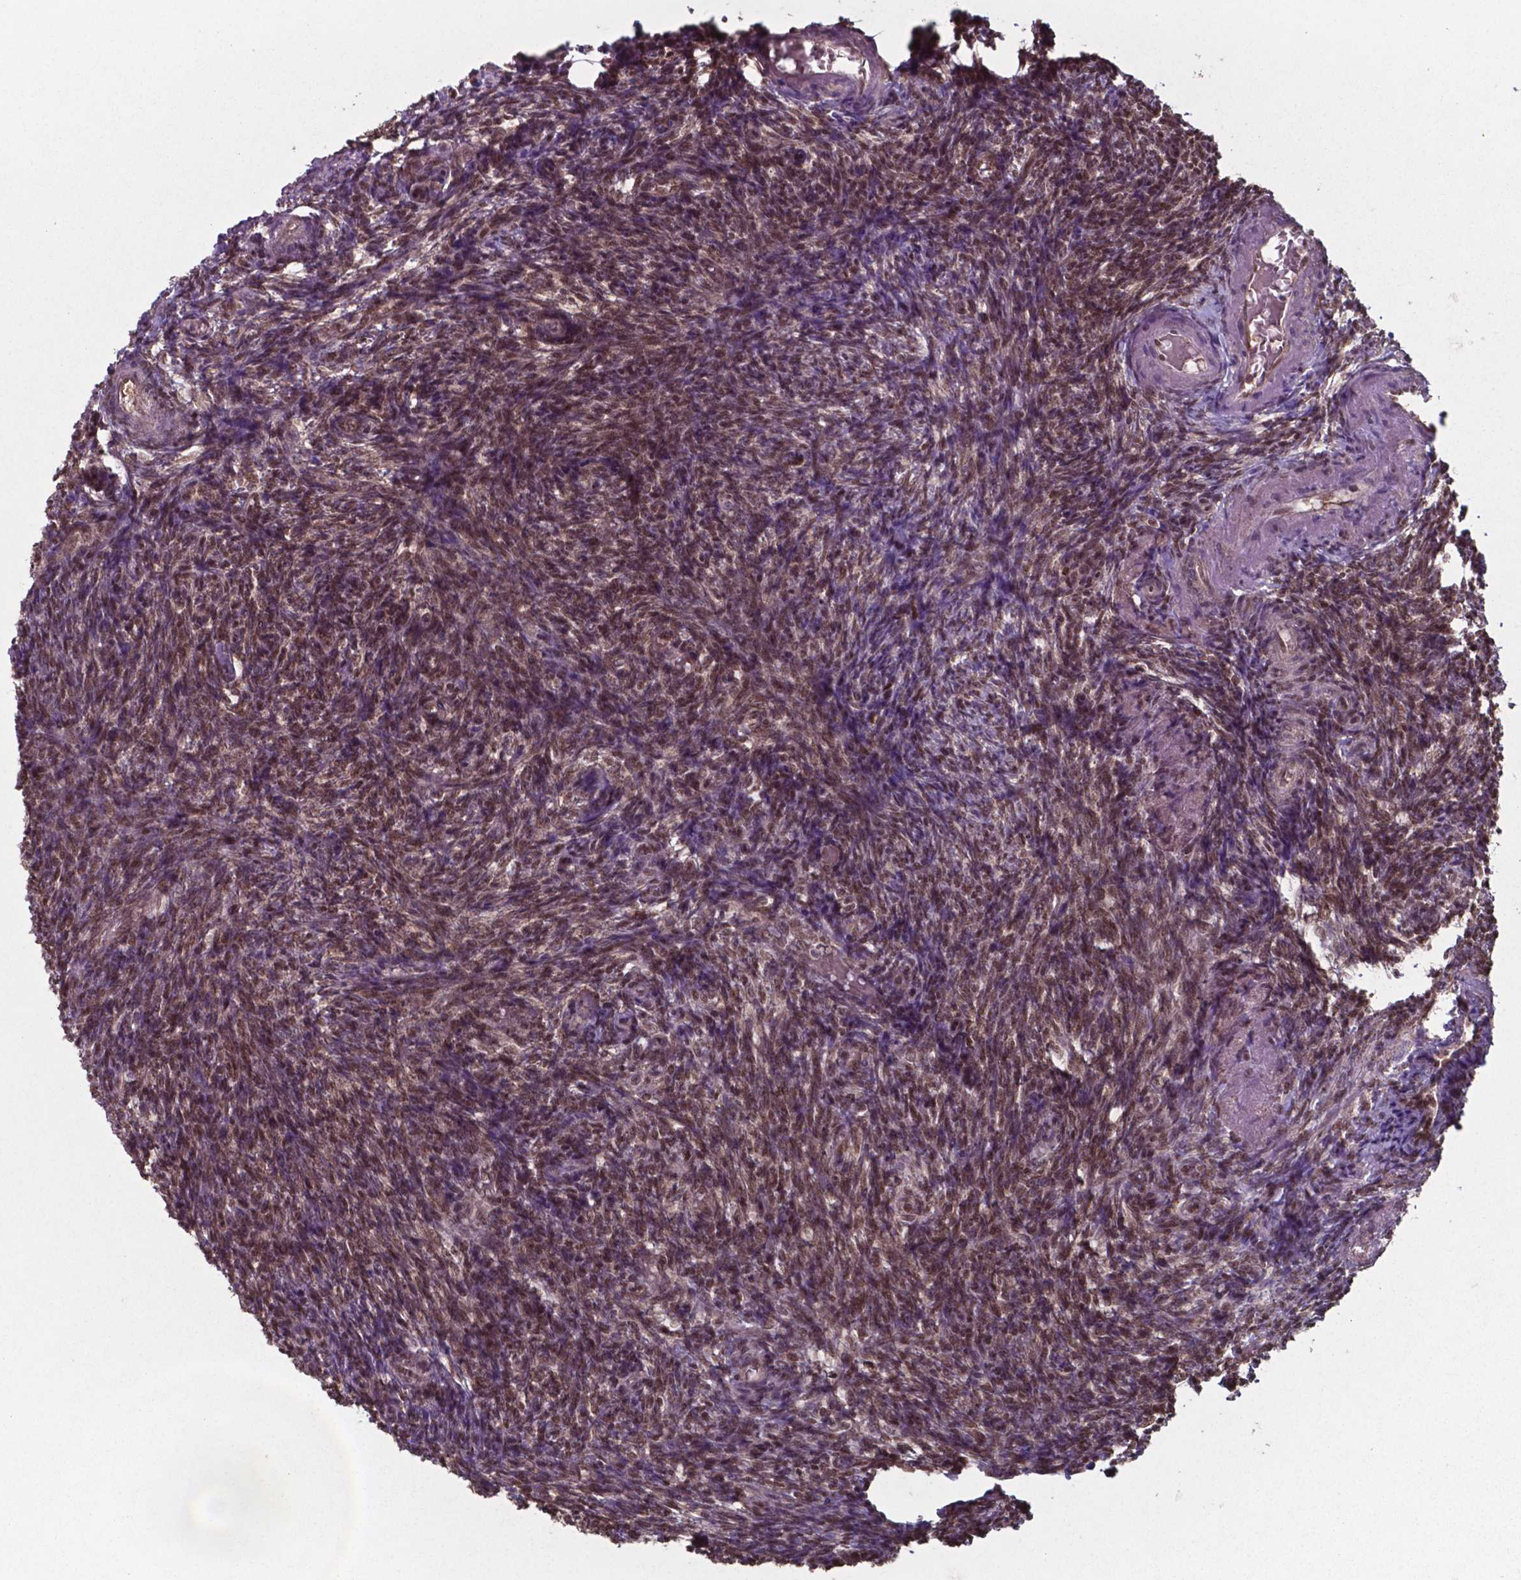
{"staining": {"intensity": "moderate", "quantity": "25%-75%", "location": "nuclear"}, "tissue": "ovary", "cell_type": "Ovarian stroma cells", "image_type": "normal", "snomed": [{"axis": "morphology", "description": "Normal tissue, NOS"}, {"axis": "topography", "description": "Ovary"}], "caption": "An image showing moderate nuclear positivity in approximately 25%-75% of ovarian stroma cells in unremarkable ovary, as visualized by brown immunohistochemical staining.", "gene": "UBA1", "patient": {"sex": "female", "age": 39}}